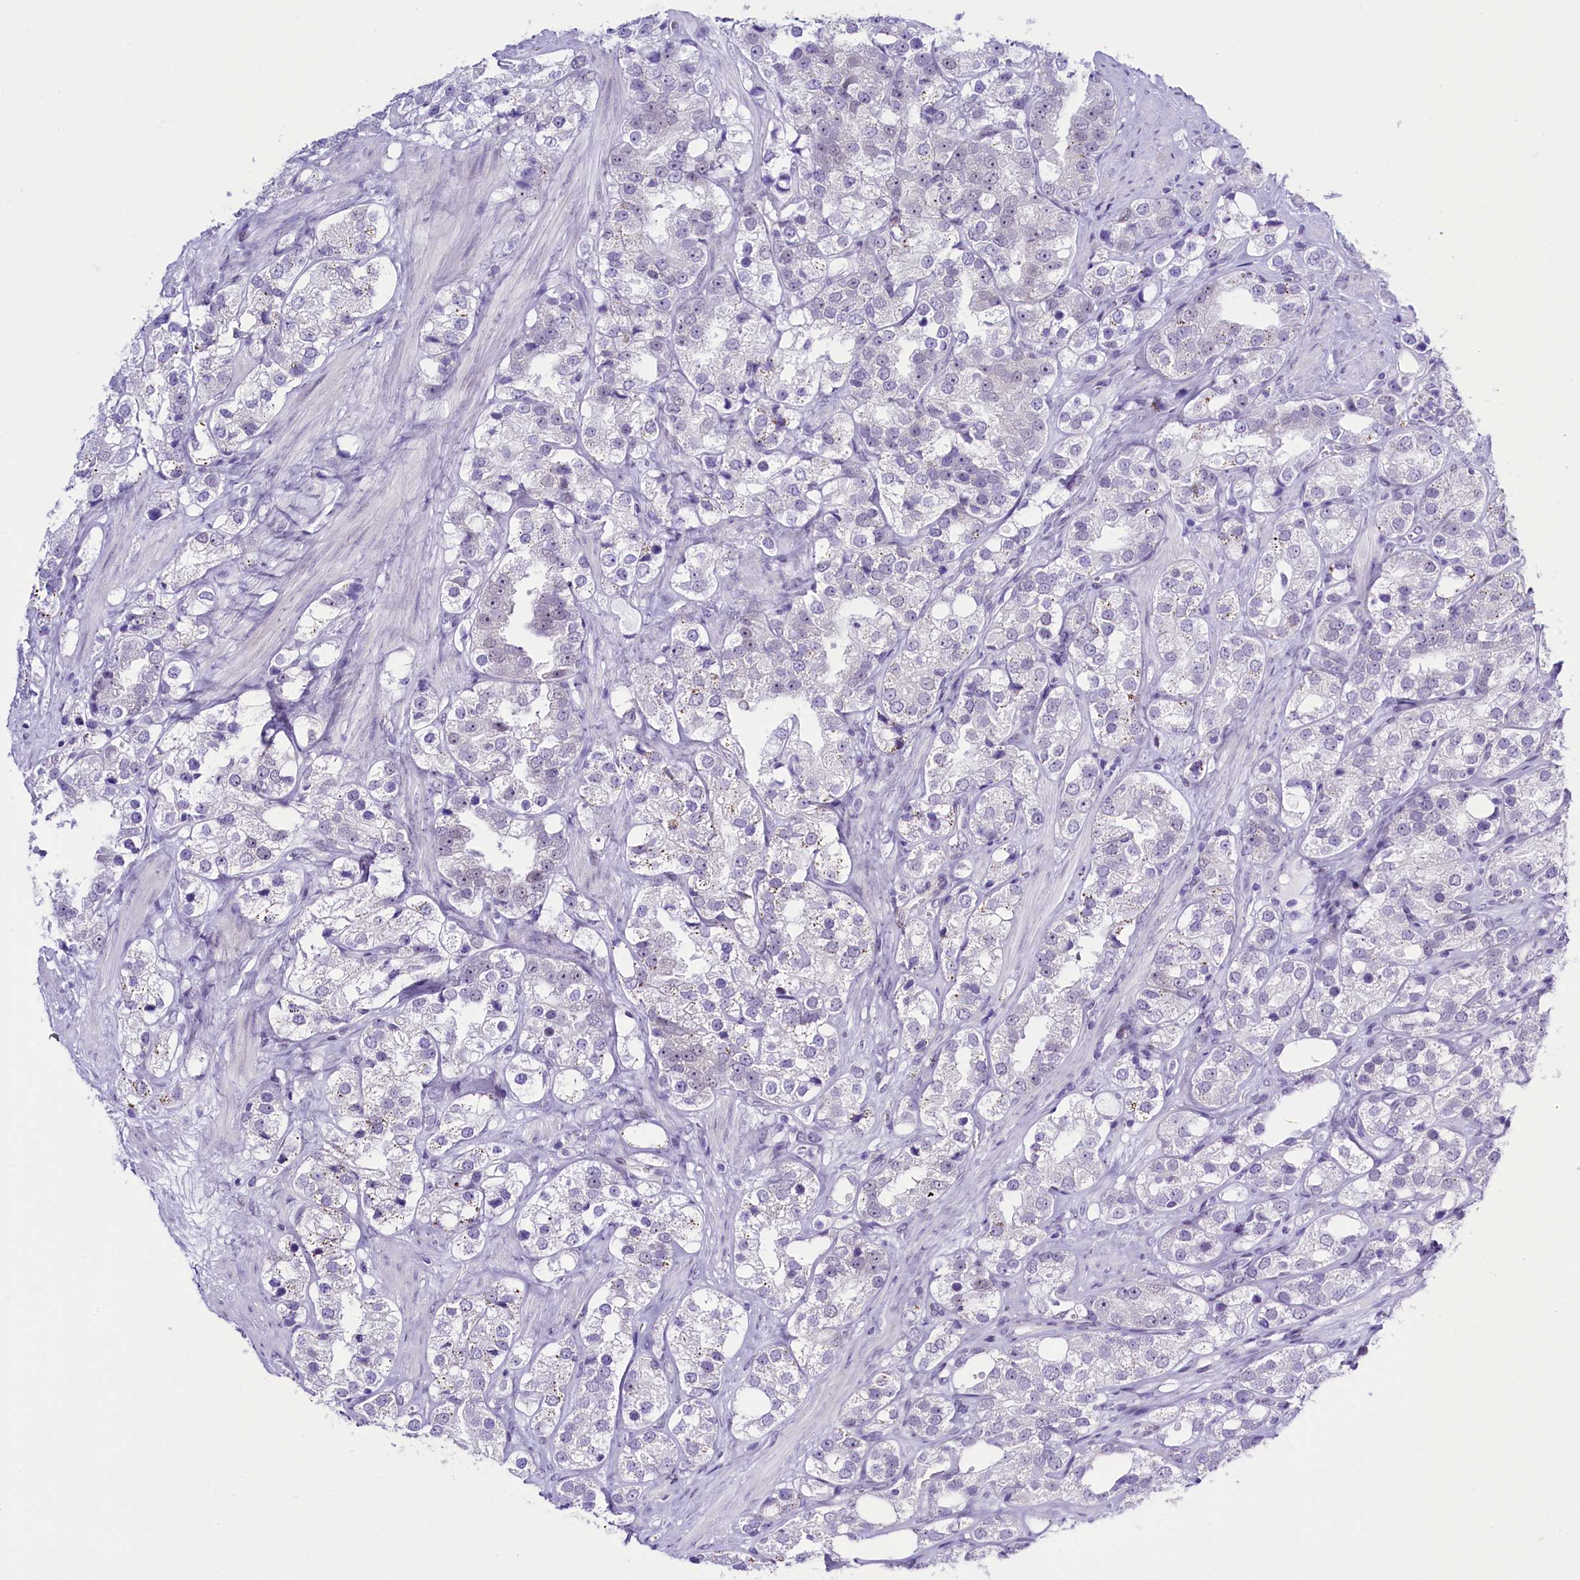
{"staining": {"intensity": "negative", "quantity": "none", "location": "none"}, "tissue": "prostate cancer", "cell_type": "Tumor cells", "image_type": "cancer", "snomed": [{"axis": "morphology", "description": "Adenocarcinoma, NOS"}, {"axis": "topography", "description": "Prostate"}], "caption": "High power microscopy micrograph of an IHC histopathology image of prostate cancer (adenocarcinoma), revealing no significant staining in tumor cells.", "gene": "RPS6KB1", "patient": {"sex": "male", "age": 79}}